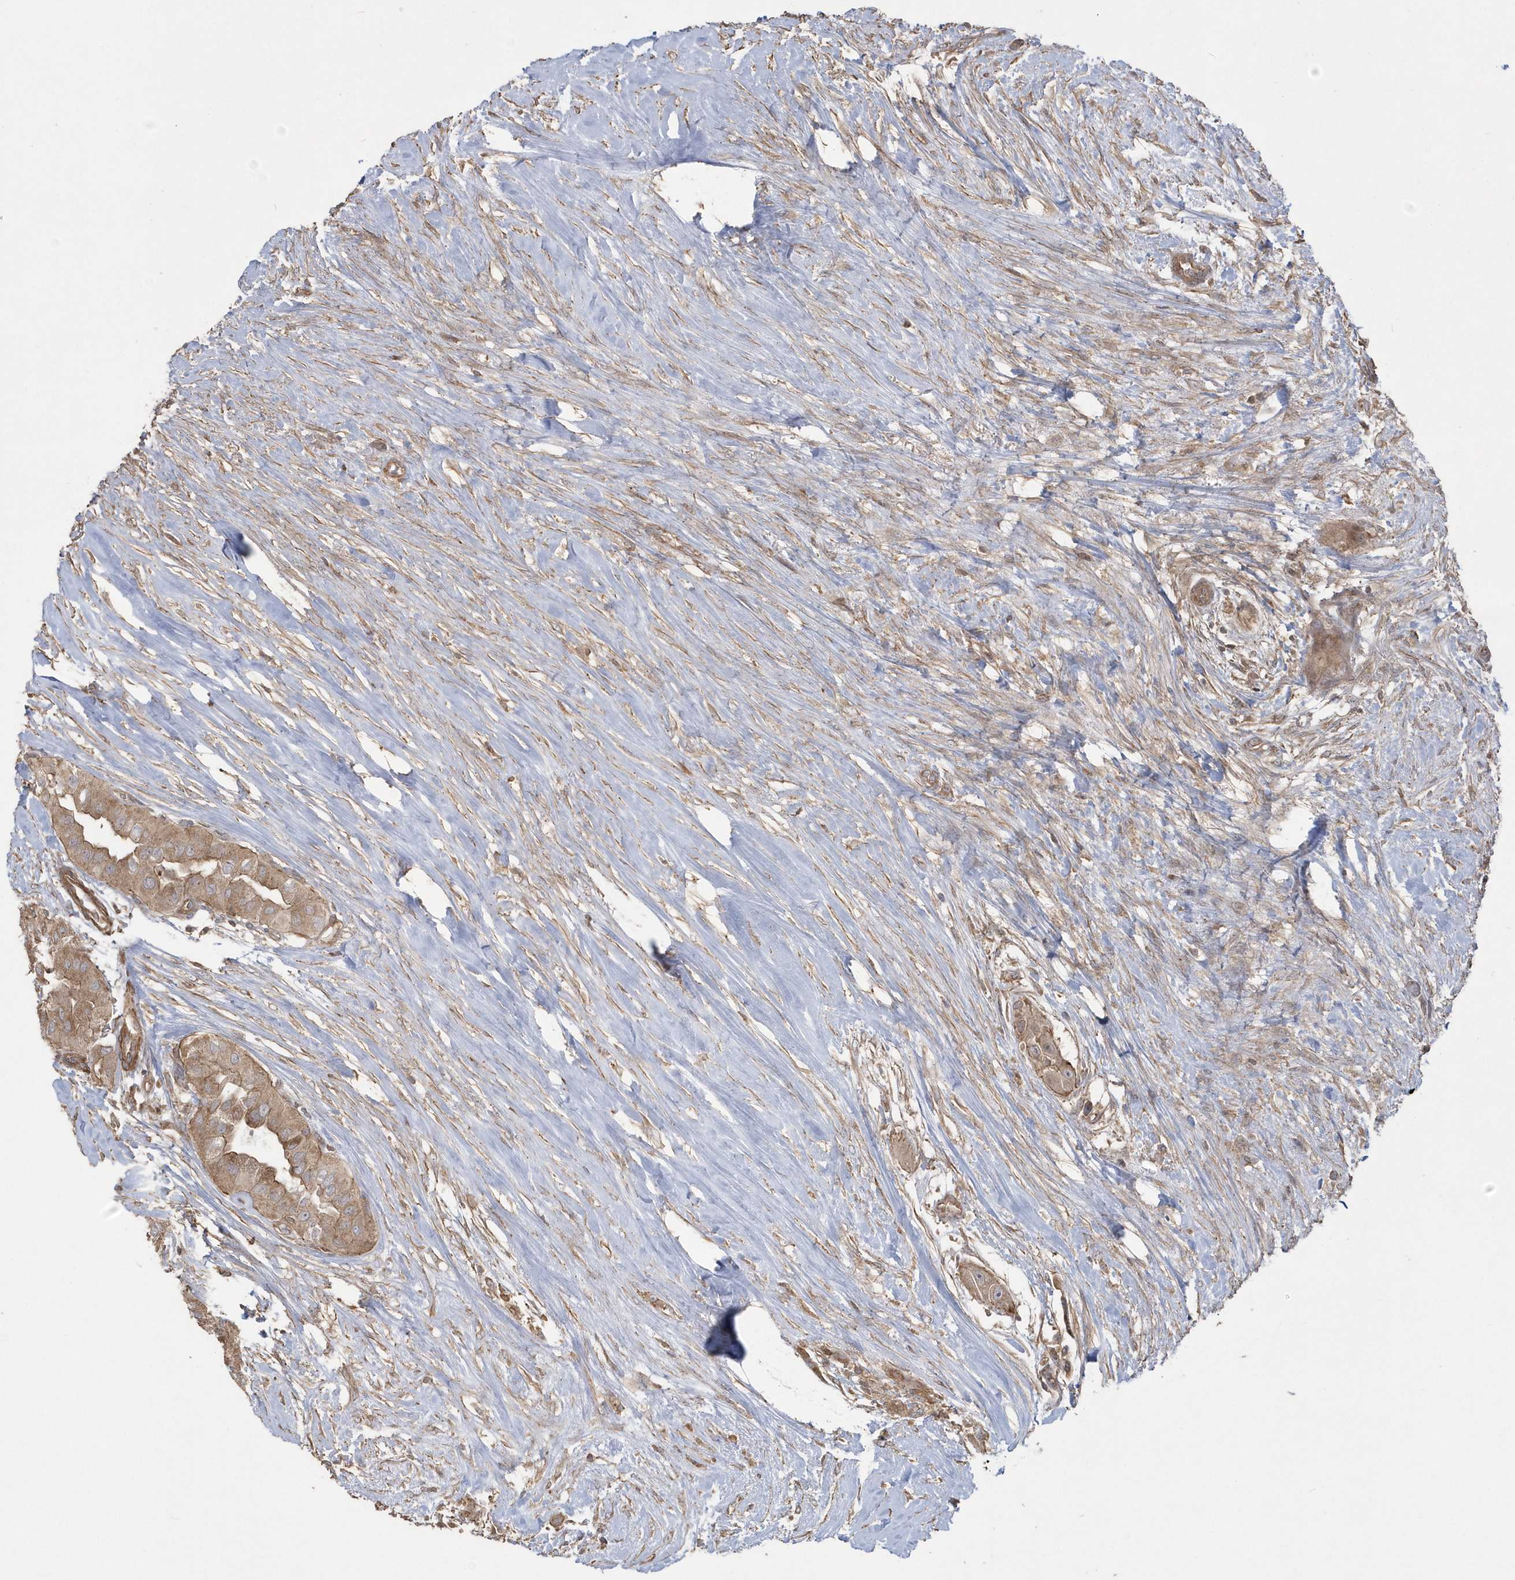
{"staining": {"intensity": "moderate", "quantity": ">75%", "location": "cytoplasmic/membranous"}, "tissue": "thyroid cancer", "cell_type": "Tumor cells", "image_type": "cancer", "snomed": [{"axis": "morphology", "description": "Papillary adenocarcinoma, NOS"}, {"axis": "topography", "description": "Thyroid gland"}], "caption": "Thyroid papillary adenocarcinoma stained for a protein (brown) displays moderate cytoplasmic/membranous positive staining in about >75% of tumor cells.", "gene": "ARMC8", "patient": {"sex": "female", "age": 59}}